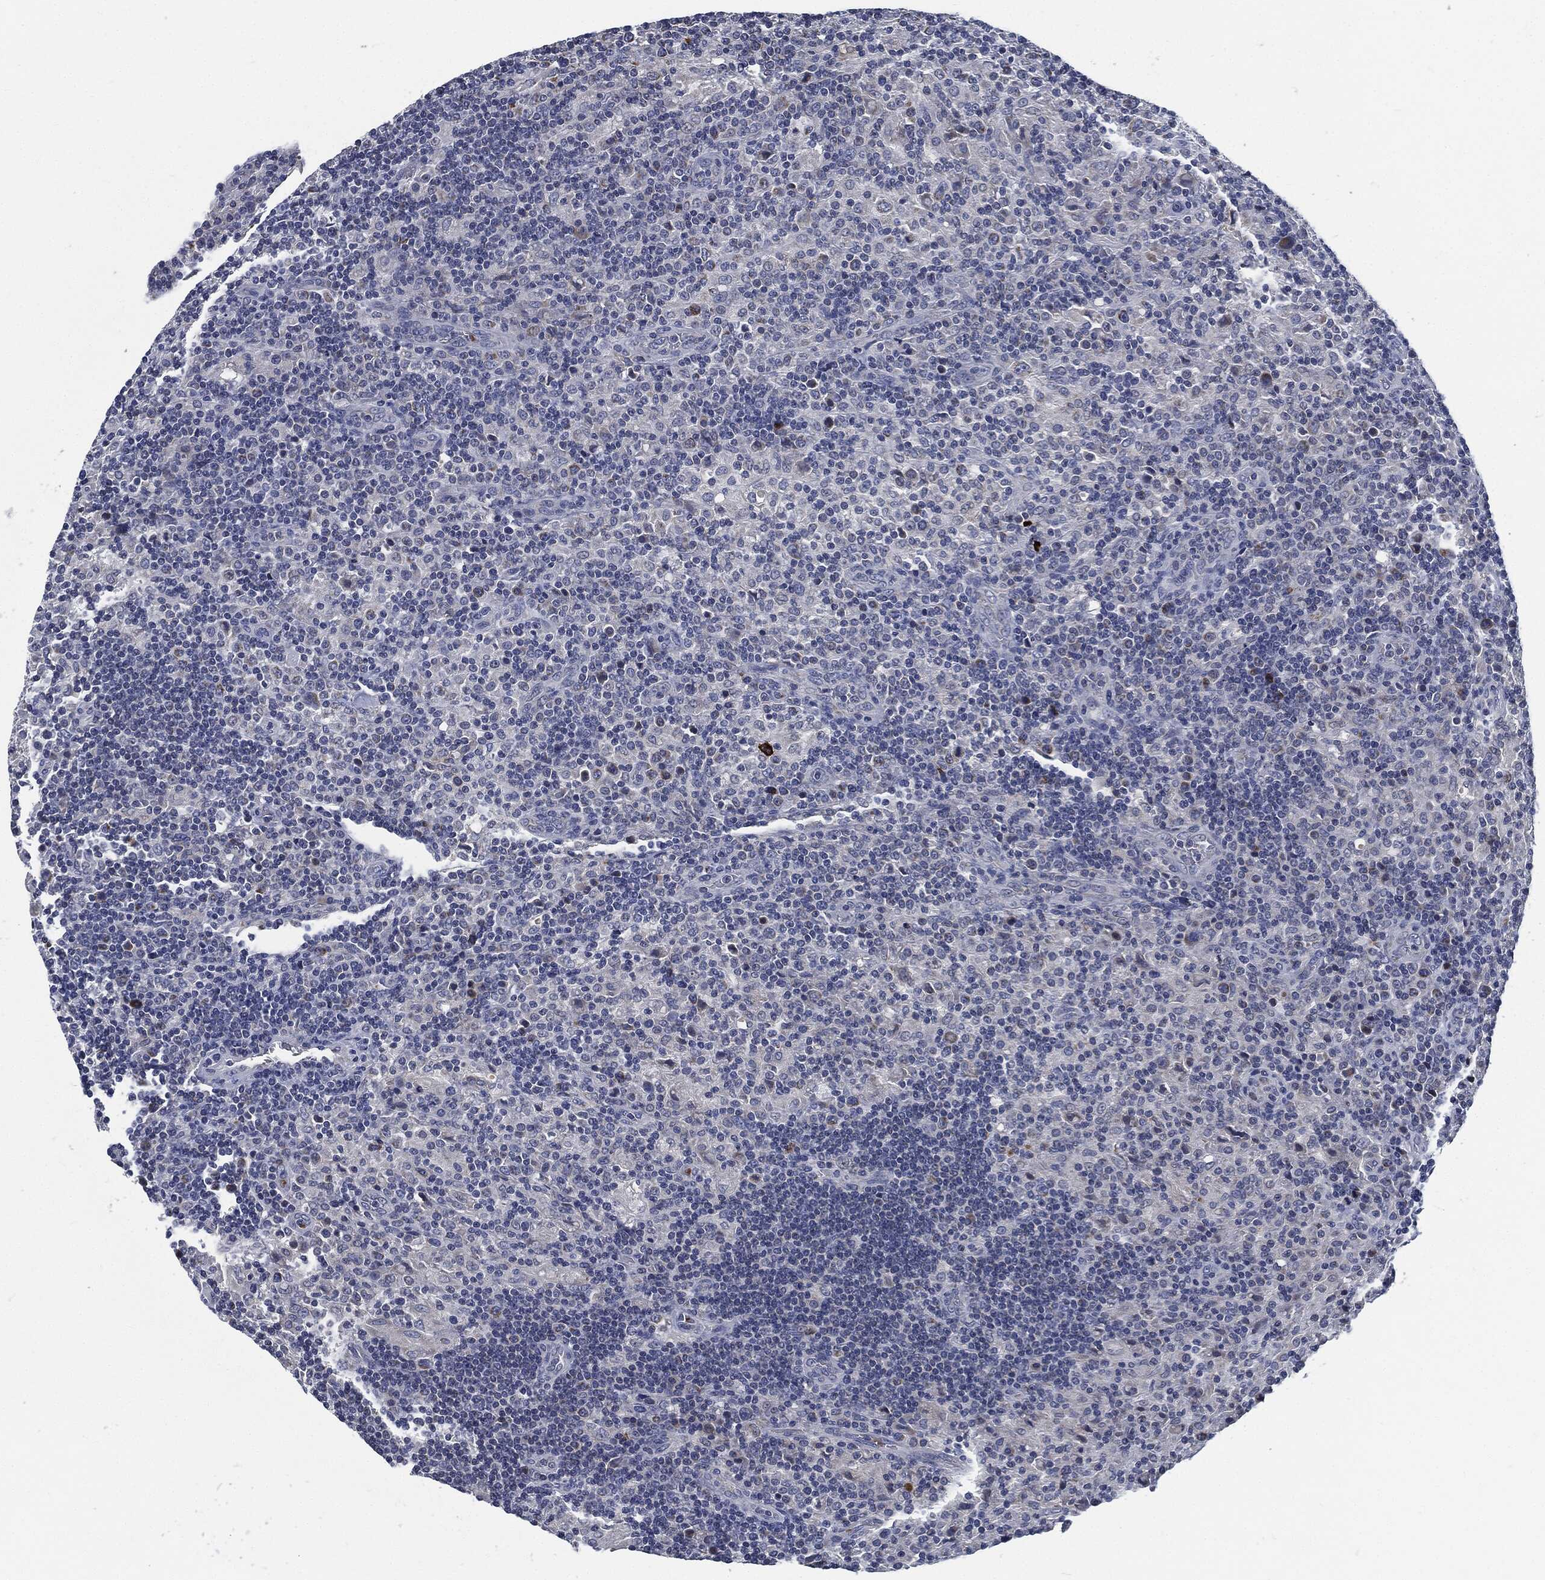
{"staining": {"intensity": "negative", "quantity": "none", "location": "none"}, "tissue": "lymphoma", "cell_type": "Tumor cells", "image_type": "cancer", "snomed": [{"axis": "morphology", "description": "Hodgkin's disease, NOS"}, {"axis": "topography", "description": "Lymph node"}], "caption": "The image demonstrates no staining of tumor cells in Hodgkin's disease. The staining is performed using DAB (3,3'-diaminobenzidine) brown chromogen with nuclei counter-stained in using hematoxylin.", "gene": "SIGLEC9", "patient": {"sex": "male", "age": 70}}